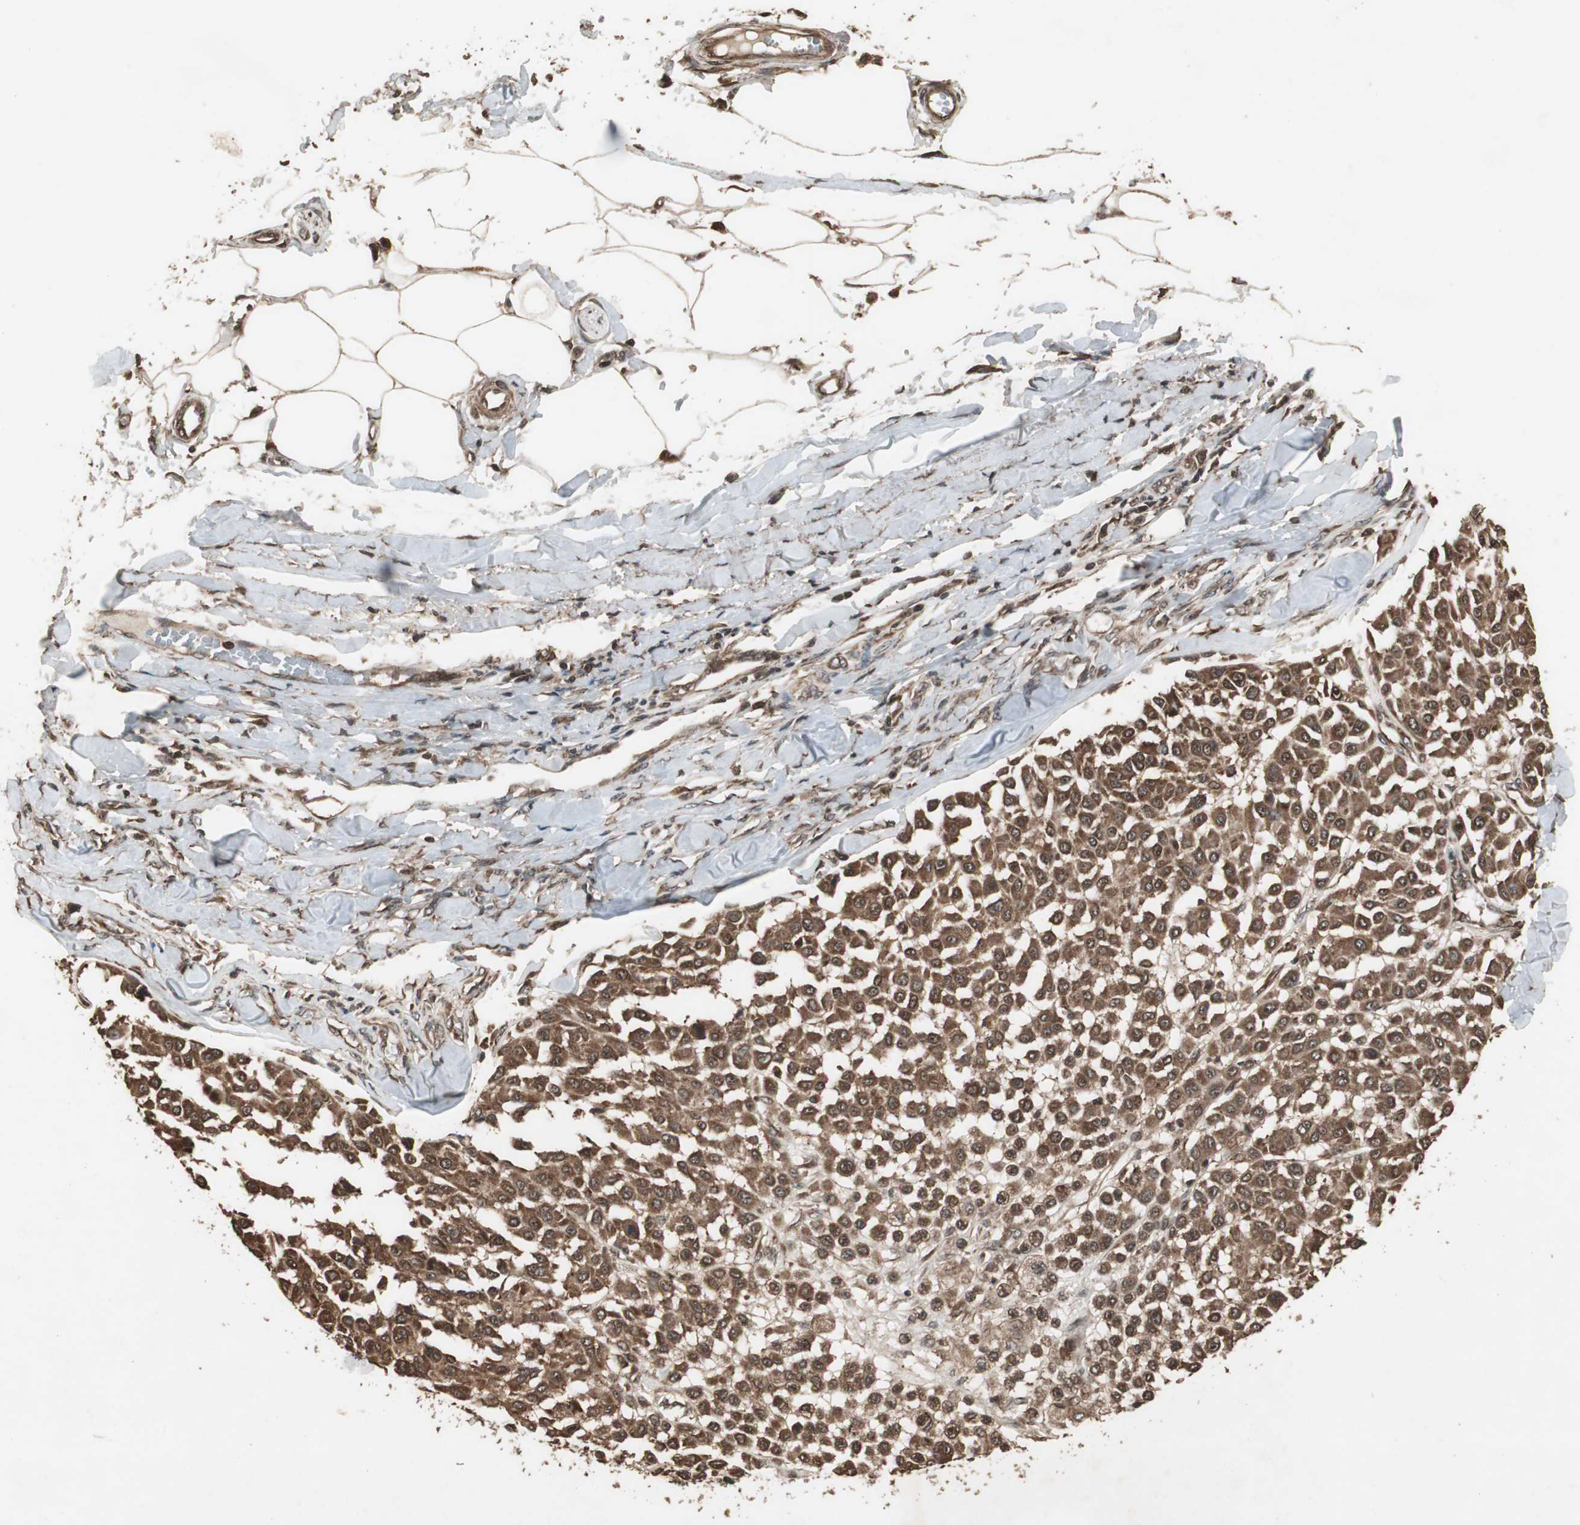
{"staining": {"intensity": "strong", "quantity": ">75%", "location": "cytoplasmic/membranous"}, "tissue": "melanoma", "cell_type": "Tumor cells", "image_type": "cancer", "snomed": [{"axis": "morphology", "description": "Malignant melanoma, Metastatic site"}, {"axis": "topography", "description": "Soft tissue"}], "caption": "This photomicrograph shows malignant melanoma (metastatic site) stained with immunohistochemistry to label a protein in brown. The cytoplasmic/membranous of tumor cells show strong positivity for the protein. Nuclei are counter-stained blue.", "gene": "LAMTOR5", "patient": {"sex": "male", "age": 41}}